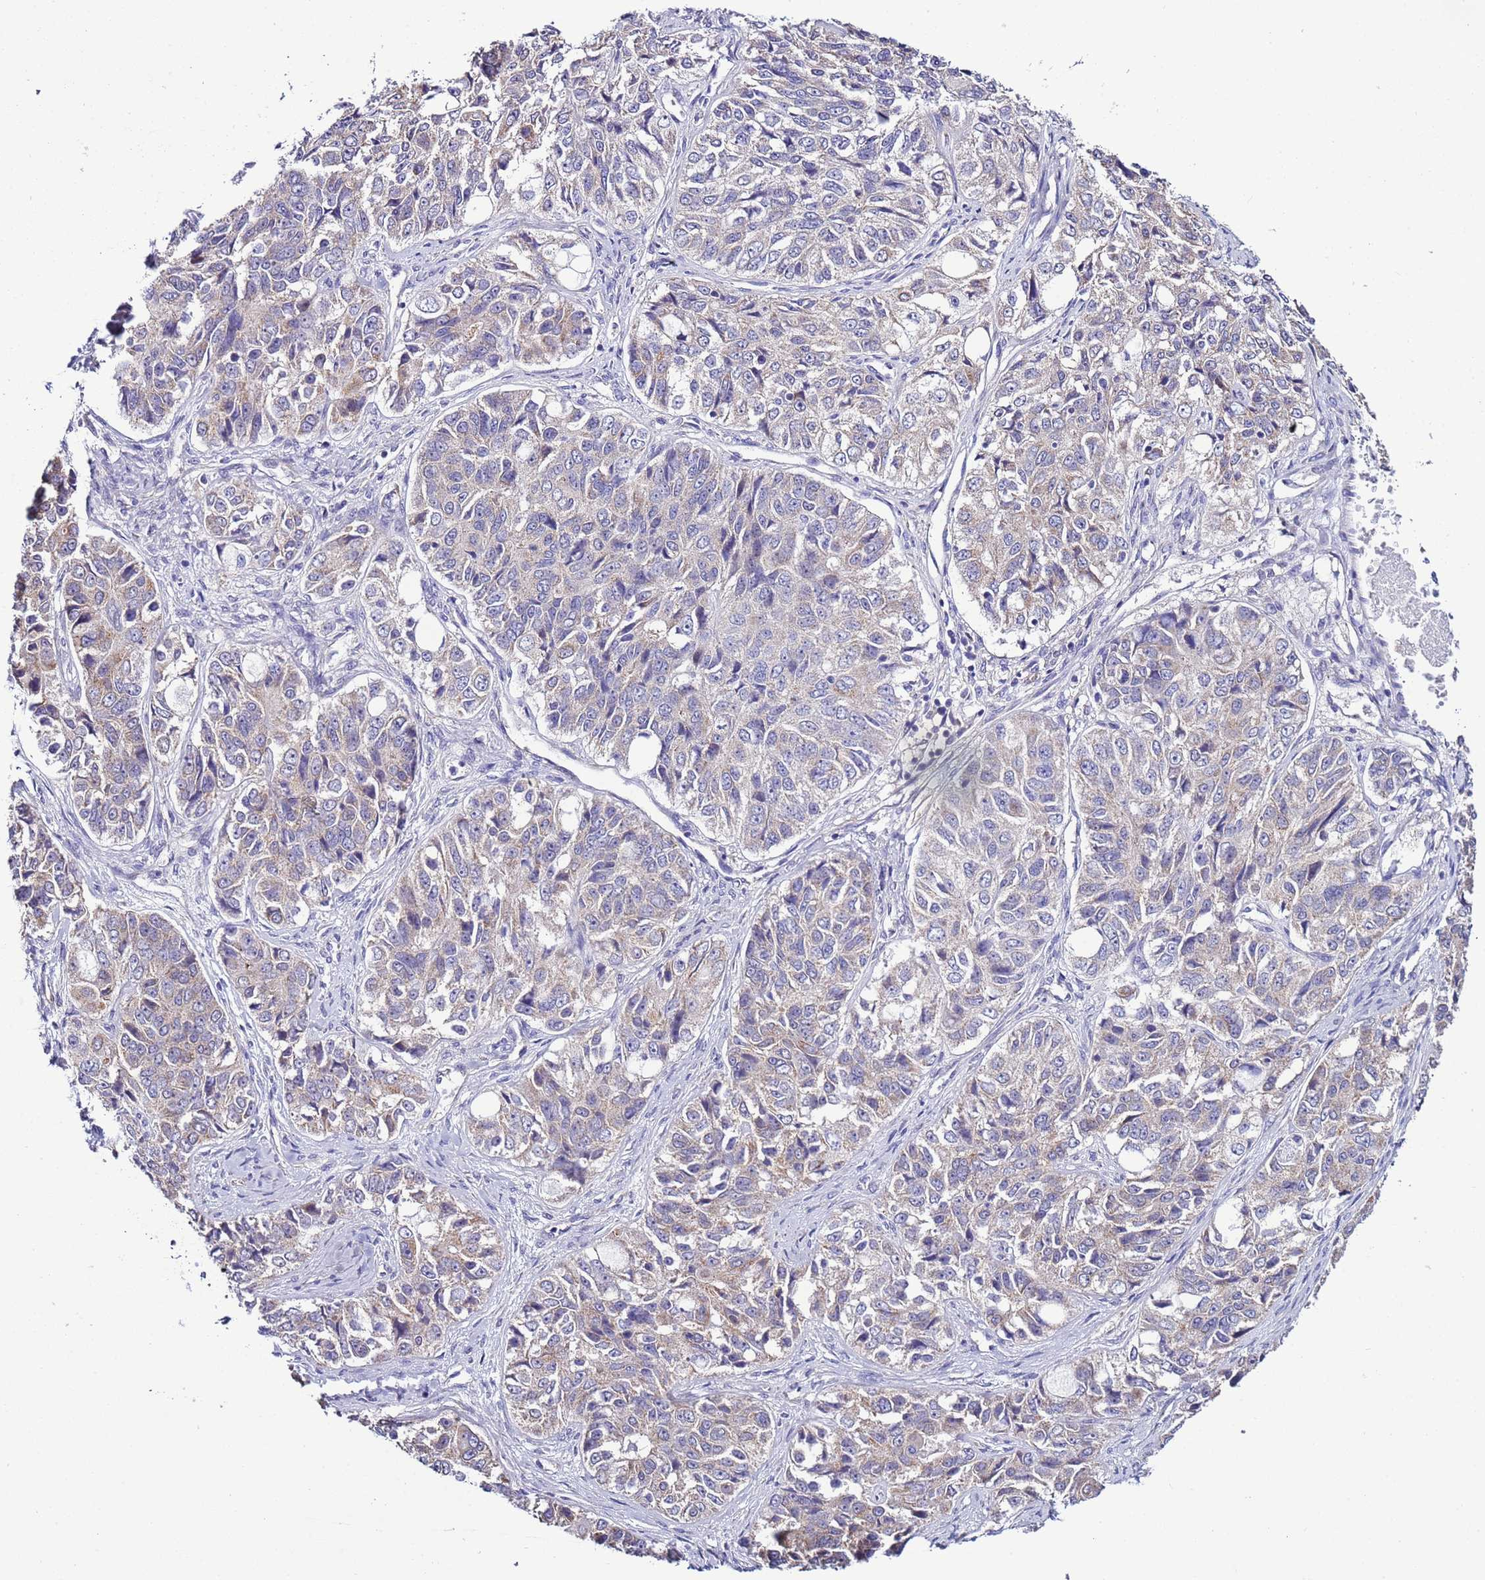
{"staining": {"intensity": "negative", "quantity": "none", "location": "none"}, "tissue": "ovarian cancer", "cell_type": "Tumor cells", "image_type": "cancer", "snomed": [{"axis": "morphology", "description": "Carcinoma, endometroid"}, {"axis": "topography", "description": "Ovary"}], "caption": "This is a image of immunohistochemistry staining of ovarian cancer (endometroid carcinoma), which shows no staining in tumor cells.", "gene": "AHI1", "patient": {"sex": "female", "age": 51}}